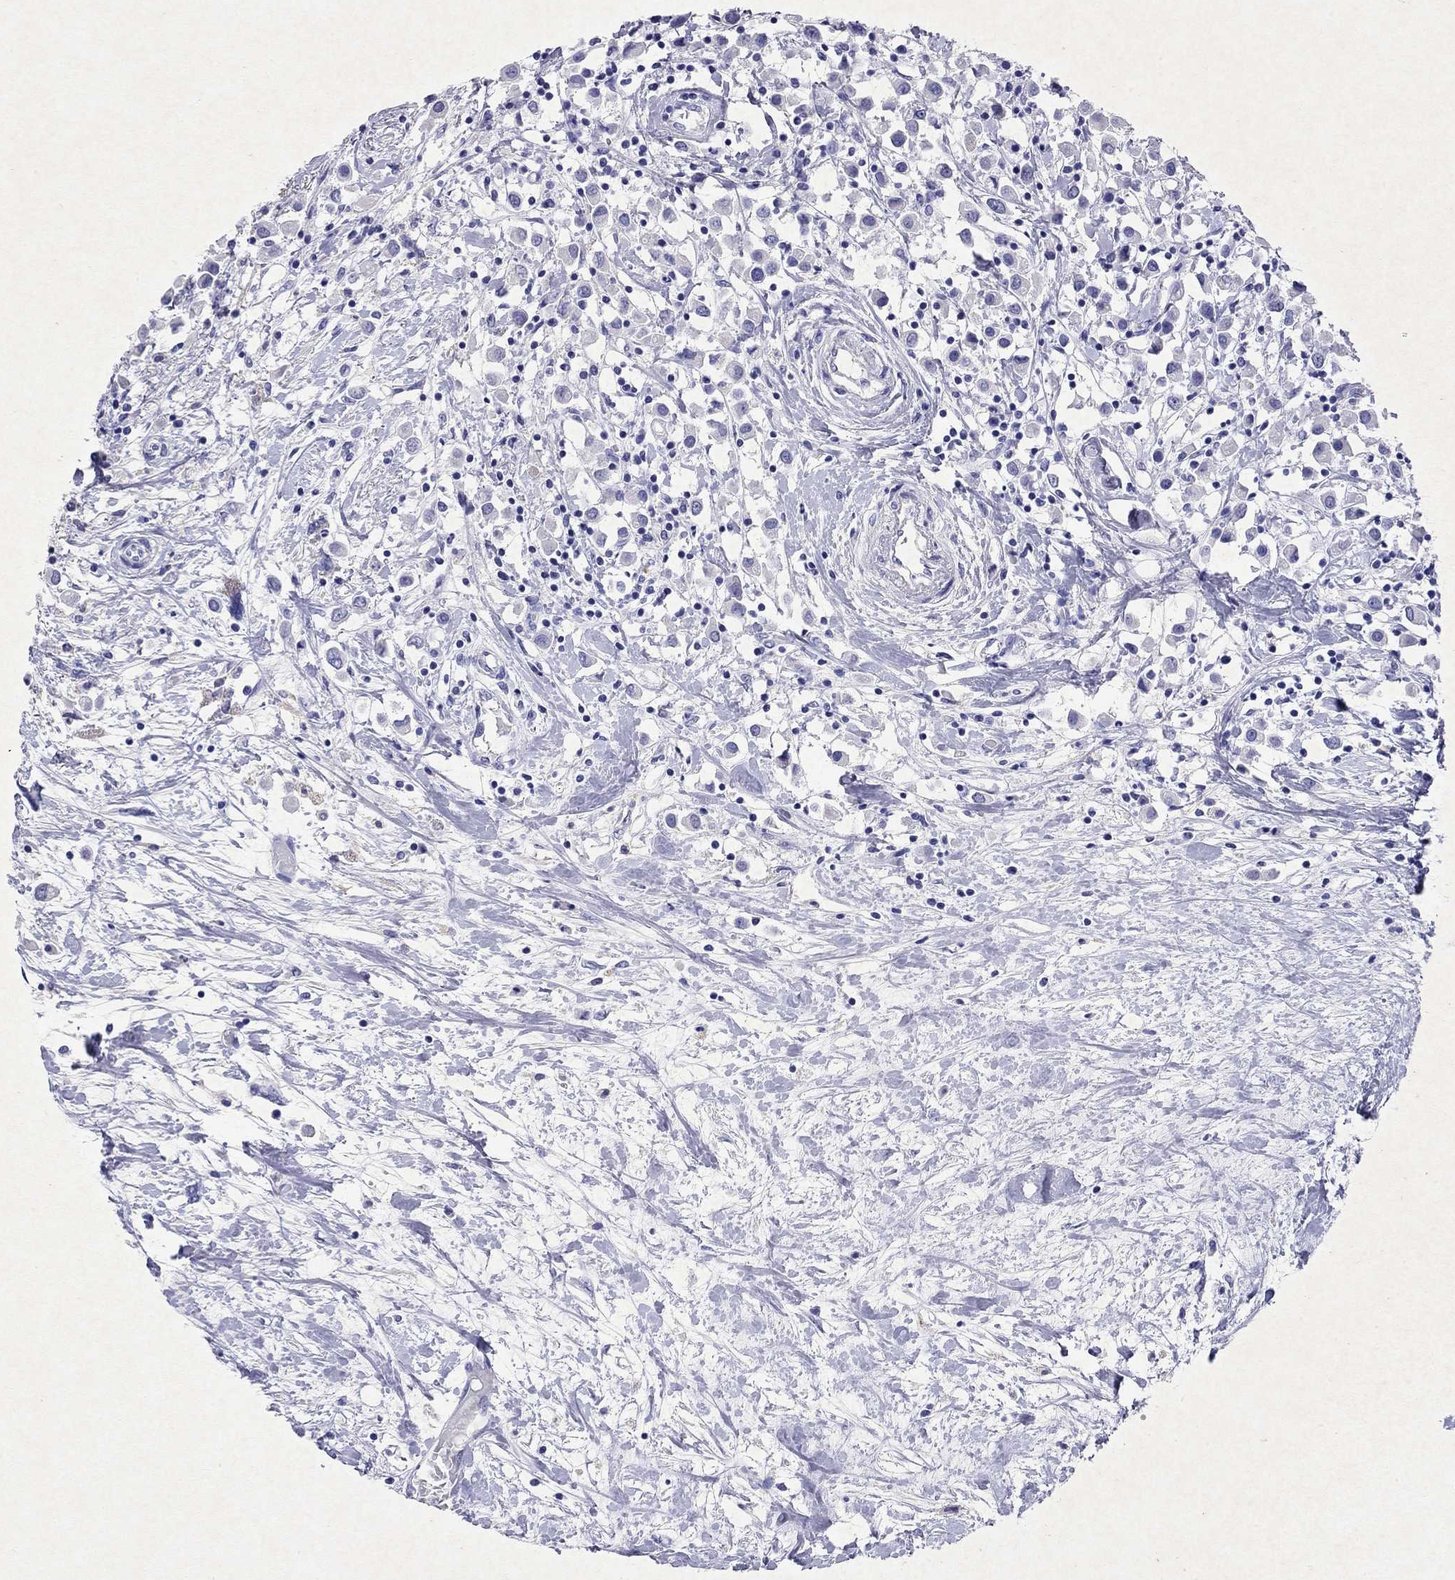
{"staining": {"intensity": "negative", "quantity": "none", "location": "none"}, "tissue": "breast cancer", "cell_type": "Tumor cells", "image_type": "cancer", "snomed": [{"axis": "morphology", "description": "Duct carcinoma"}, {"axis": "topography", "description": "Breast"}], "caption": "DAB immunohistochemical staining of breast intraductal carcinoma demonstrates no significant staining in tumor cells.", "gene": "ARMC12", "patient": {"sex": "female", "age": 61}}